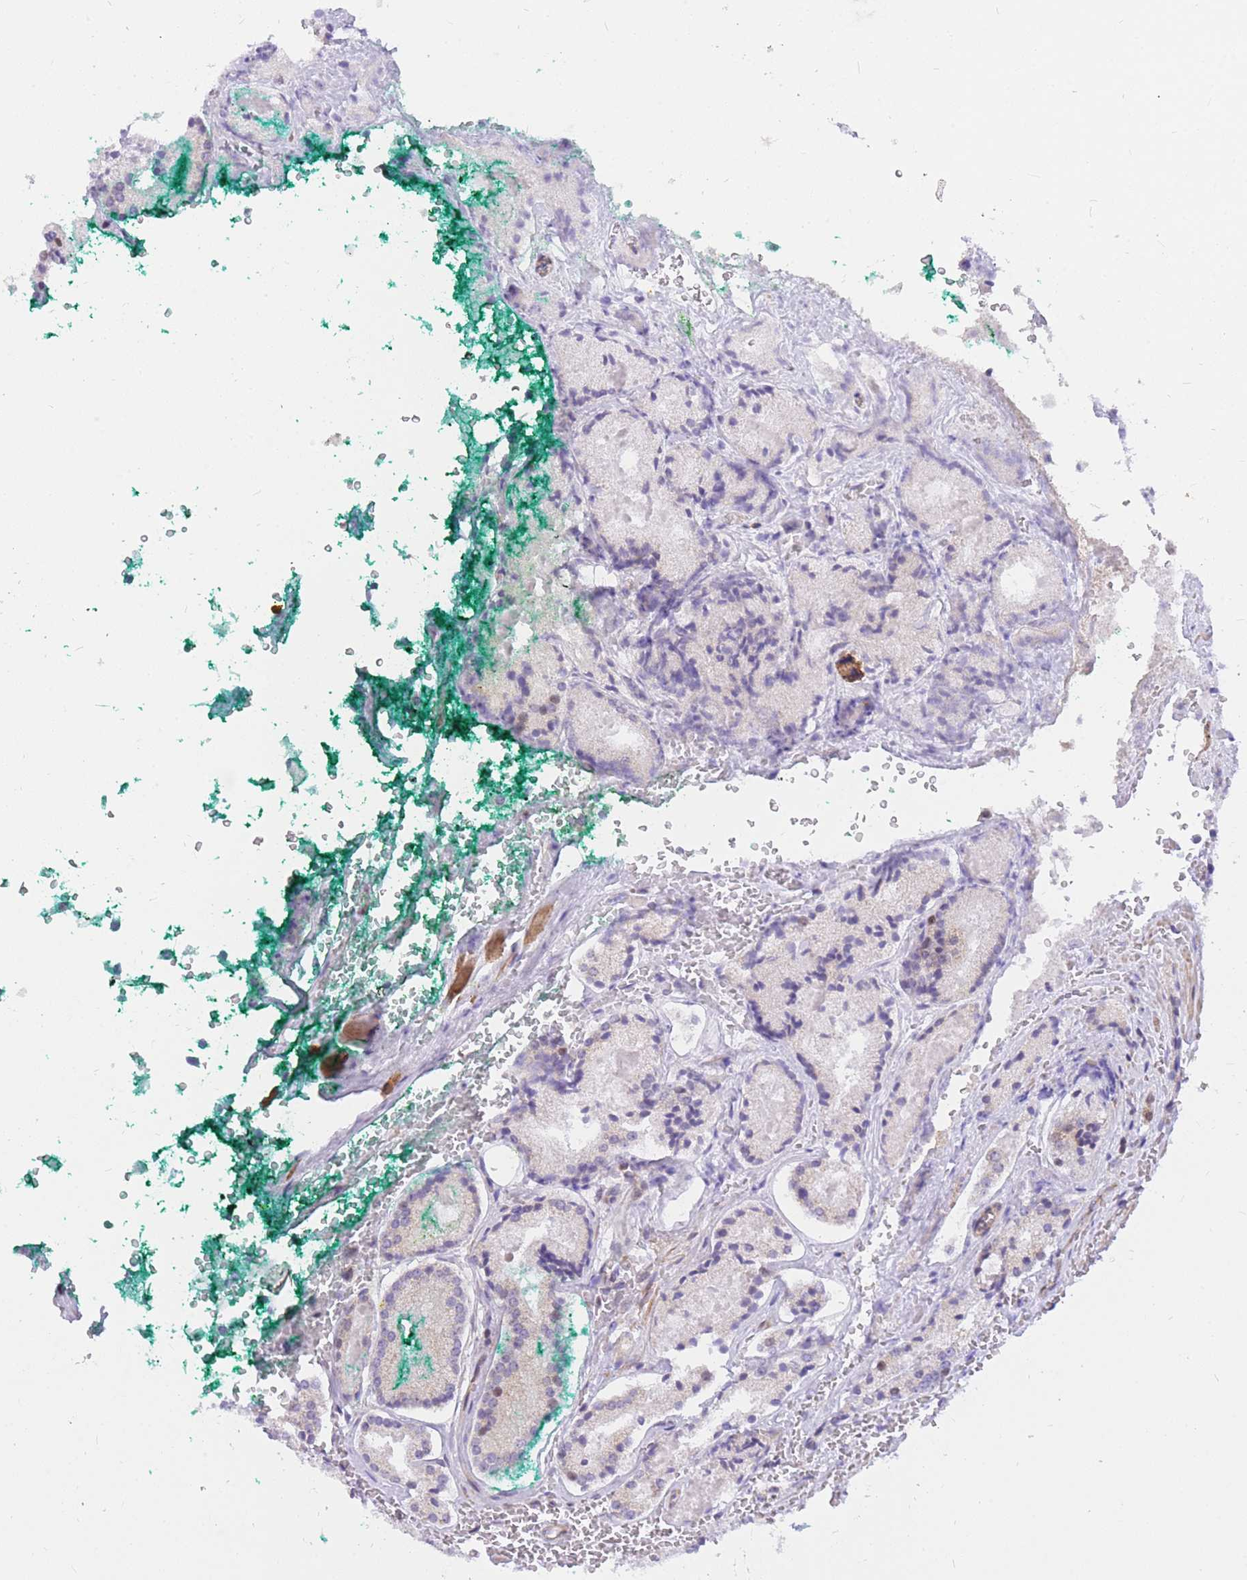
{"staining": {"intensity": "negative", "quantity": "none", "location": "none"}, "tissue": "prostate cancer", "cell_type": "Tumor cells", "image_type": "cancer", "snomed": [{"axis": "morphology", "description": "Adenocarcinoma, High grade"}, {"axis": "topography", "description": "Prostate"}], "caption": "Immunohistochemistry (IHC) of human prostate adenocarcinoma (high-grade) shows no positivity in tumor cells.", "gene": "S100PBP", "patient": {"sex": "male", "age": 67}}